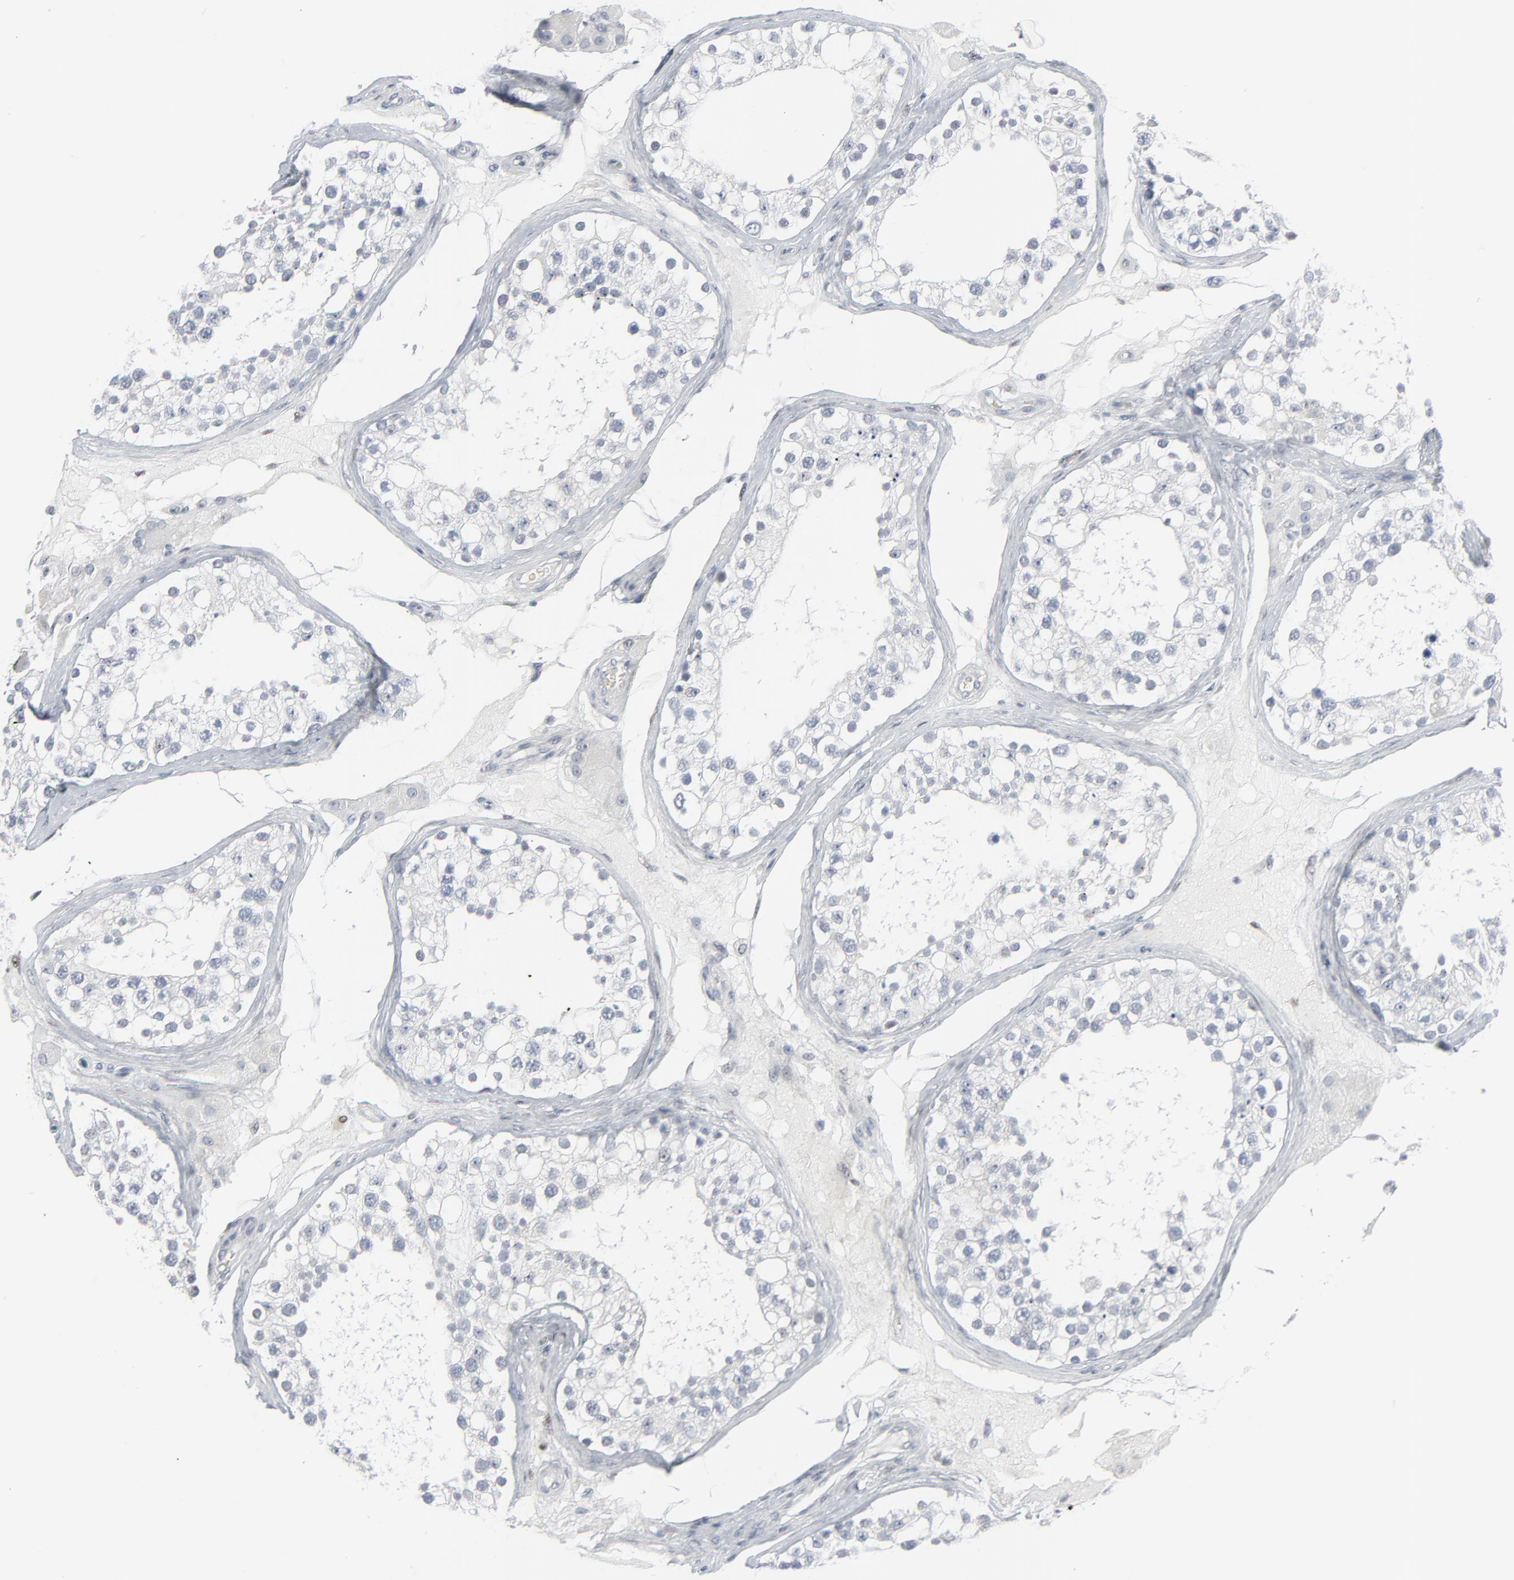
{"staining": {"intensity": "negative", "quantity": "none", "location": "none"}, "tissue": "testis", "cell_type": "Cells in seminiferous ducts", "image_type": "normal", "snomed": [{"axis": "morphology", "description": "Normal tissue, NOS"}, {"axis": "topography", "description": "Testis"}], "caption": "Immunohistochemistry photomicrograph of benign human testis stained for a protein (brown), which shows no positivity in cells in seminiferous ducts.", "gene": "MITF", "patient": {"sex": "male", "age": 68}}